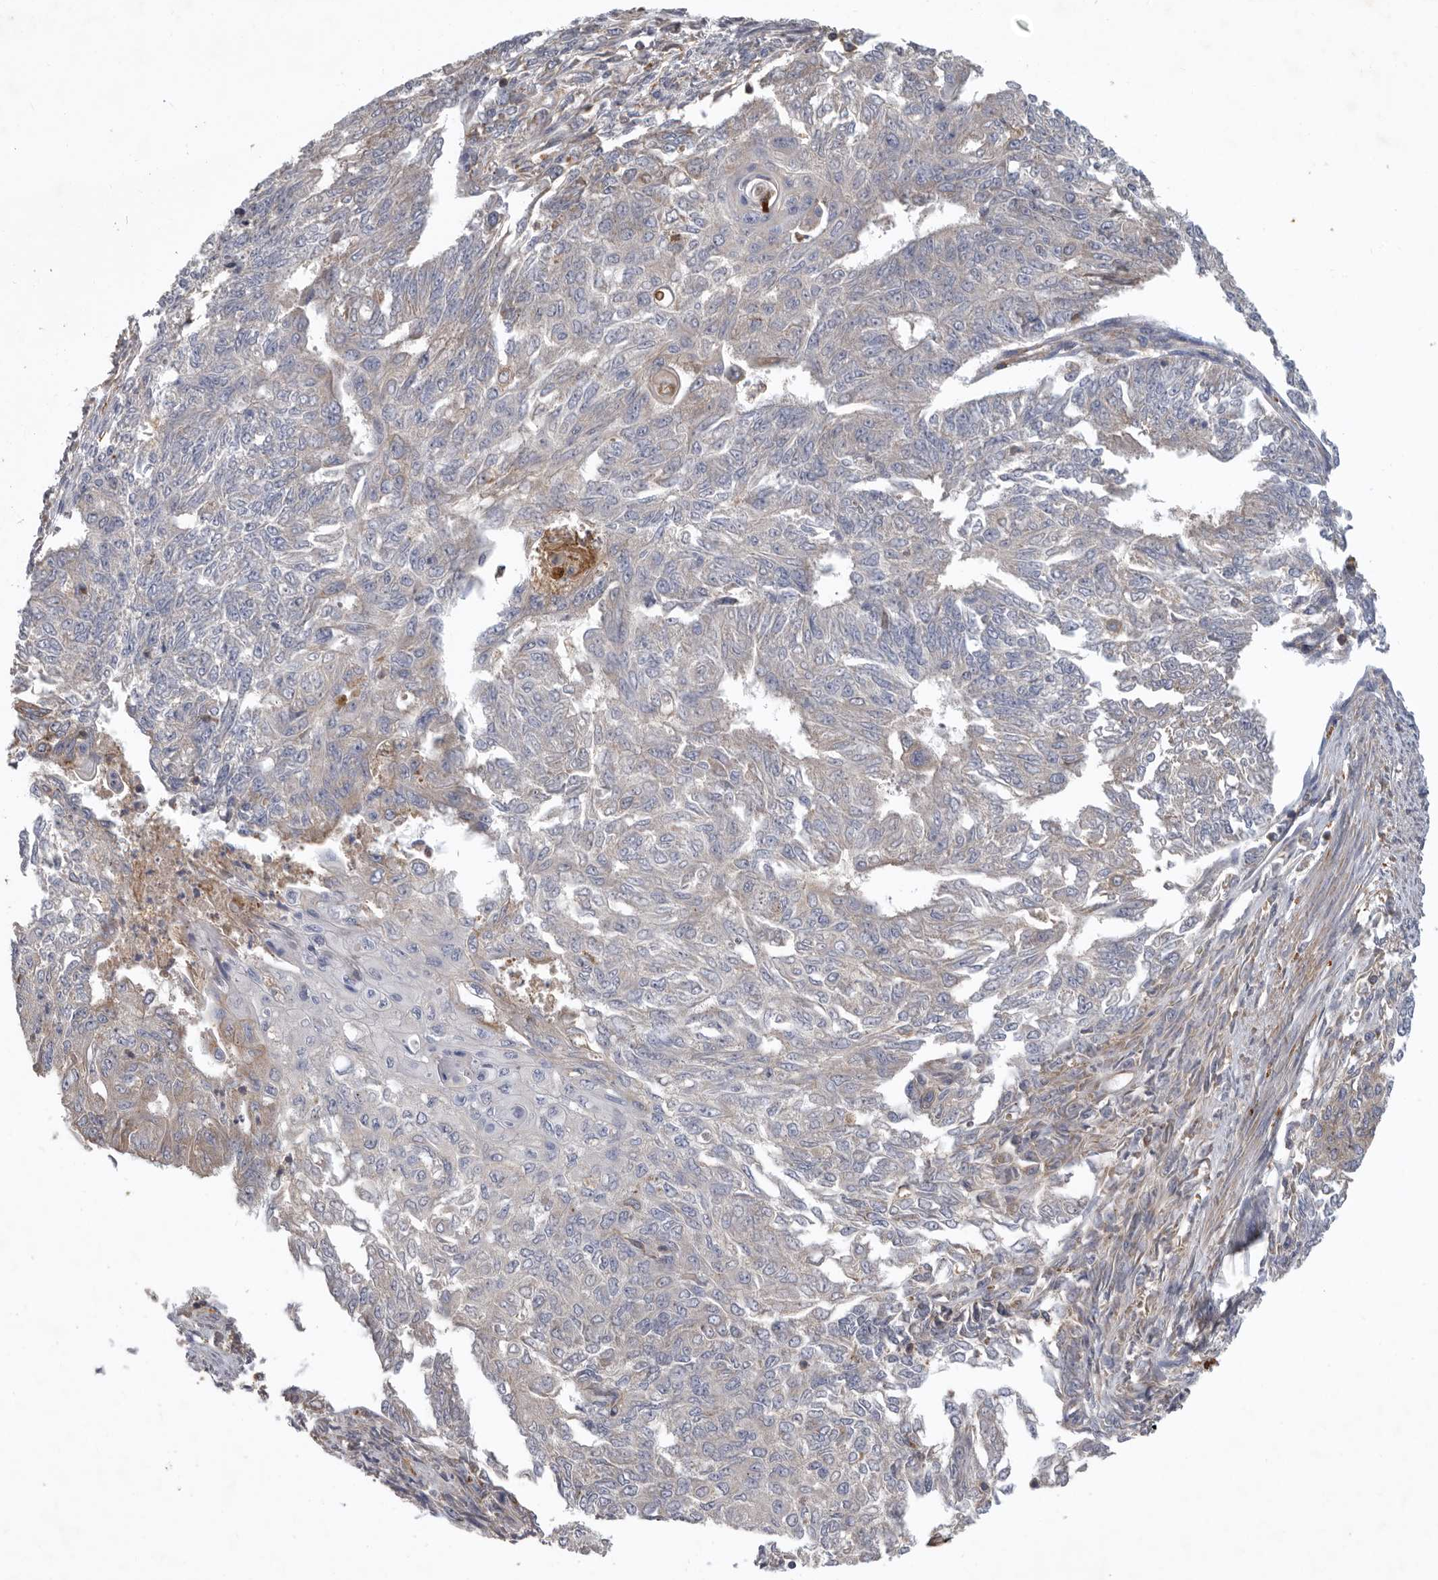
{"staining": {"intensity": "negative", "quantity": "none", "location": "none"}, "tissue": "endometrial cancer", "cell_type": "Tumor cells", "image_type": "cancer", "snomed": [{"axis": "morphology", "description": "Adenocarcinoma, NOS"}, {"axis": "topography", "description": "Endometrium"}], "caption": "Tumor cells show no significant protein positivity in endometrial cancer (adenocarcinoma). Nuclei are stained in blue.", "gene": "C1orf109", "patient": {"sex": "female", "age": 32}}